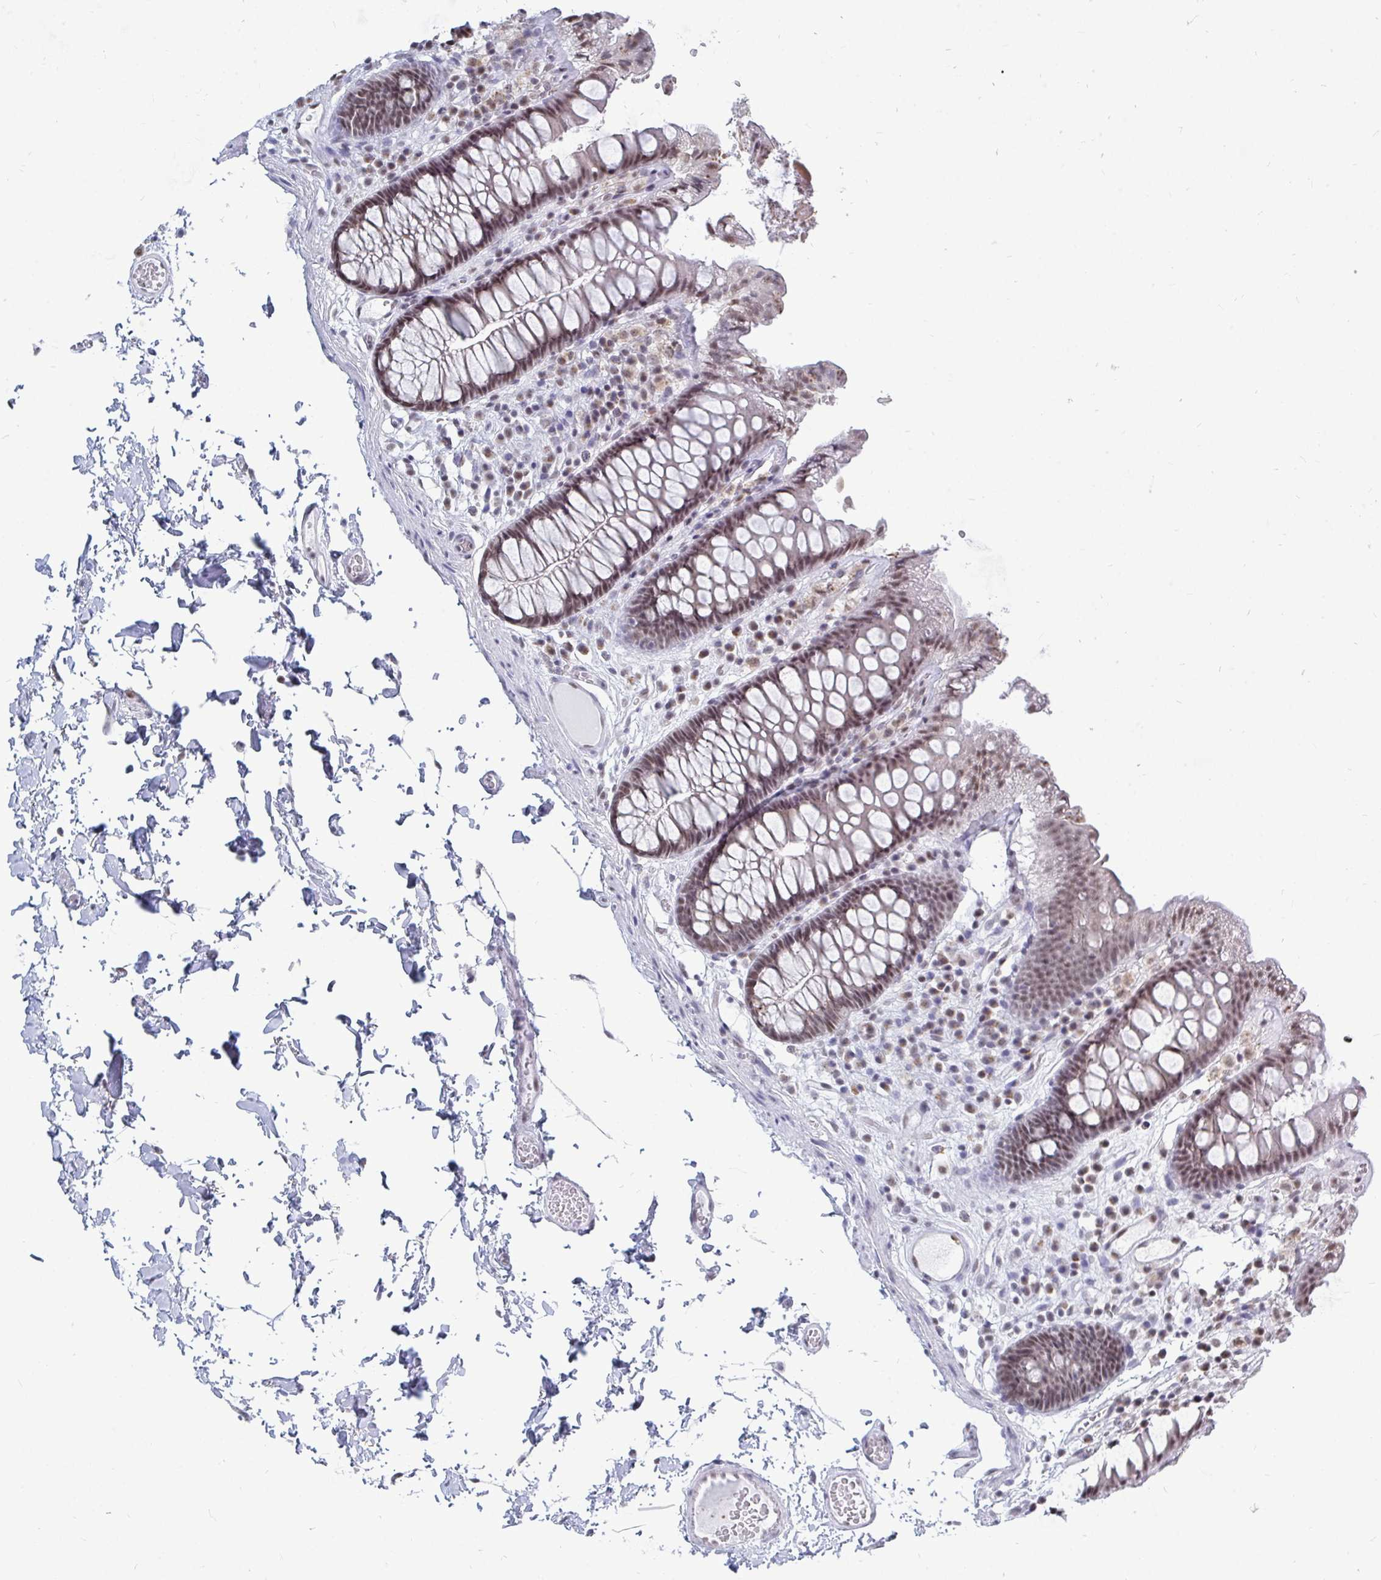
{"staining": {"intensity": "negative", "quantity": "none", "location": "none"}, "tissue": "colon", "cell_type": "Endothelial cells", "image_type": "normal", "snomed": [{"axis": "morphology", "description": "Normal tissue, NOS"}, {"axis": "topography", "description": "Colon"}, {"axis": "topography", "description": "Peripheral nerve tissue"}], "caption": "Immunohistochemistry photomicrograph of benign colon stained for a protein (brown), which exhibits no expression in endothelial cells.", "gene": "TRIP12", "patient": {"sex": "male", "age": 84}}